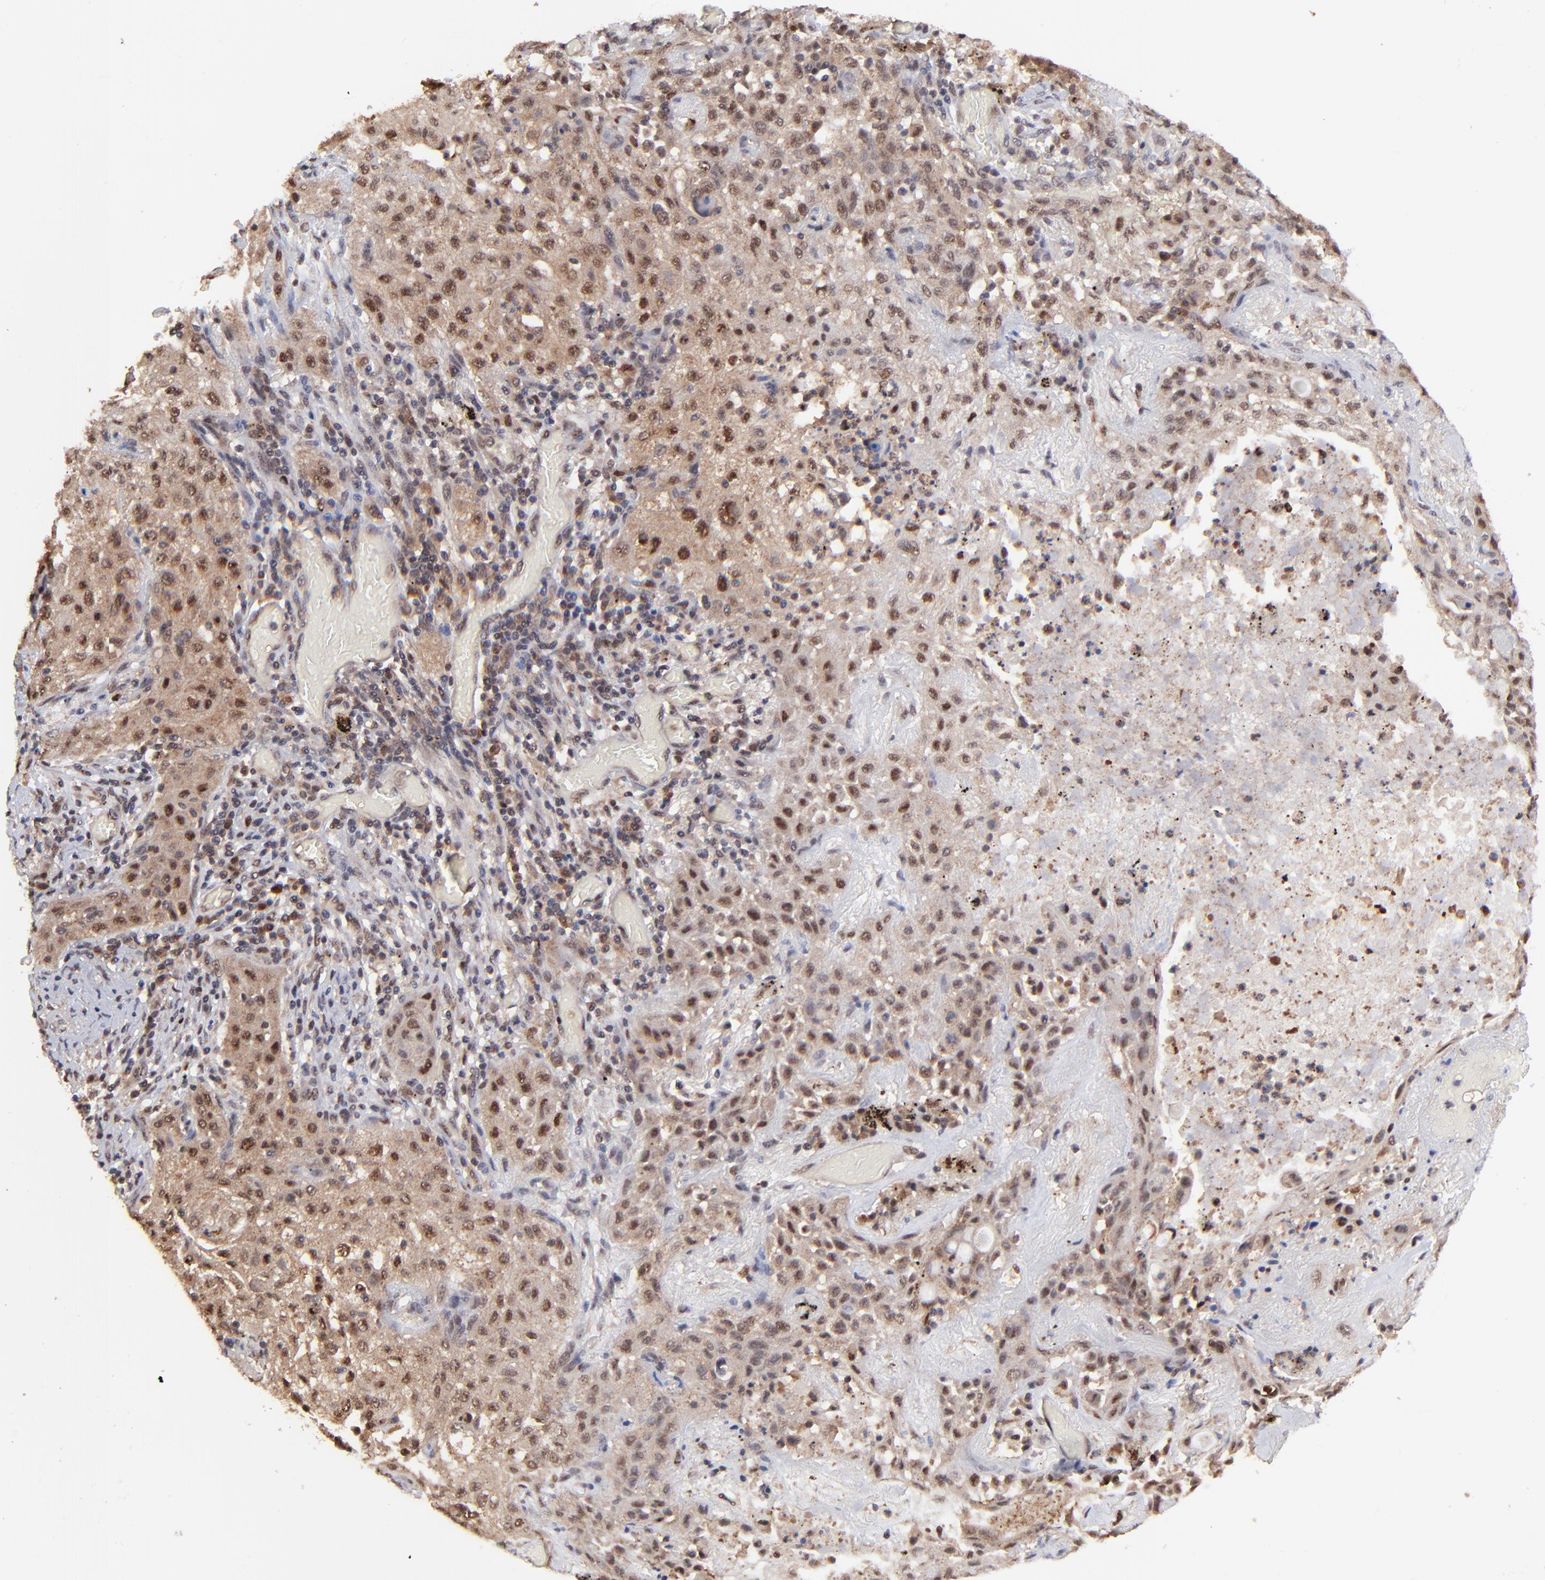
{"staining": {"intensity": "moderate", "quantity": ">75%", "location": "cytoplasmic/membranous,nuclear"}, "tissue": "lung cancer", "cell_type": "Tumor cells", "image_type": "cancer", "snomed": [{"axis": "morphology", "description": "Squamous cell carcinoma, NOS"}, {"axis": "topography", "description": "Lung"}], "caption": "Immunohistochemistry staining of squamous cell carcinoma (lung), which displays medium levels of moderate cytoplasmic/membranous and nuclear positivity in approximately >75% of tumor cells indicating moderate cytoplasmic/membranous and nuclear protein positivity. The staining was performed using DAB (brown) for protein detection and nuclei were counterstained in hematoxylin (blue).", "gene": "PSMA6", "patient": {"sex": "female", "age": 47}}